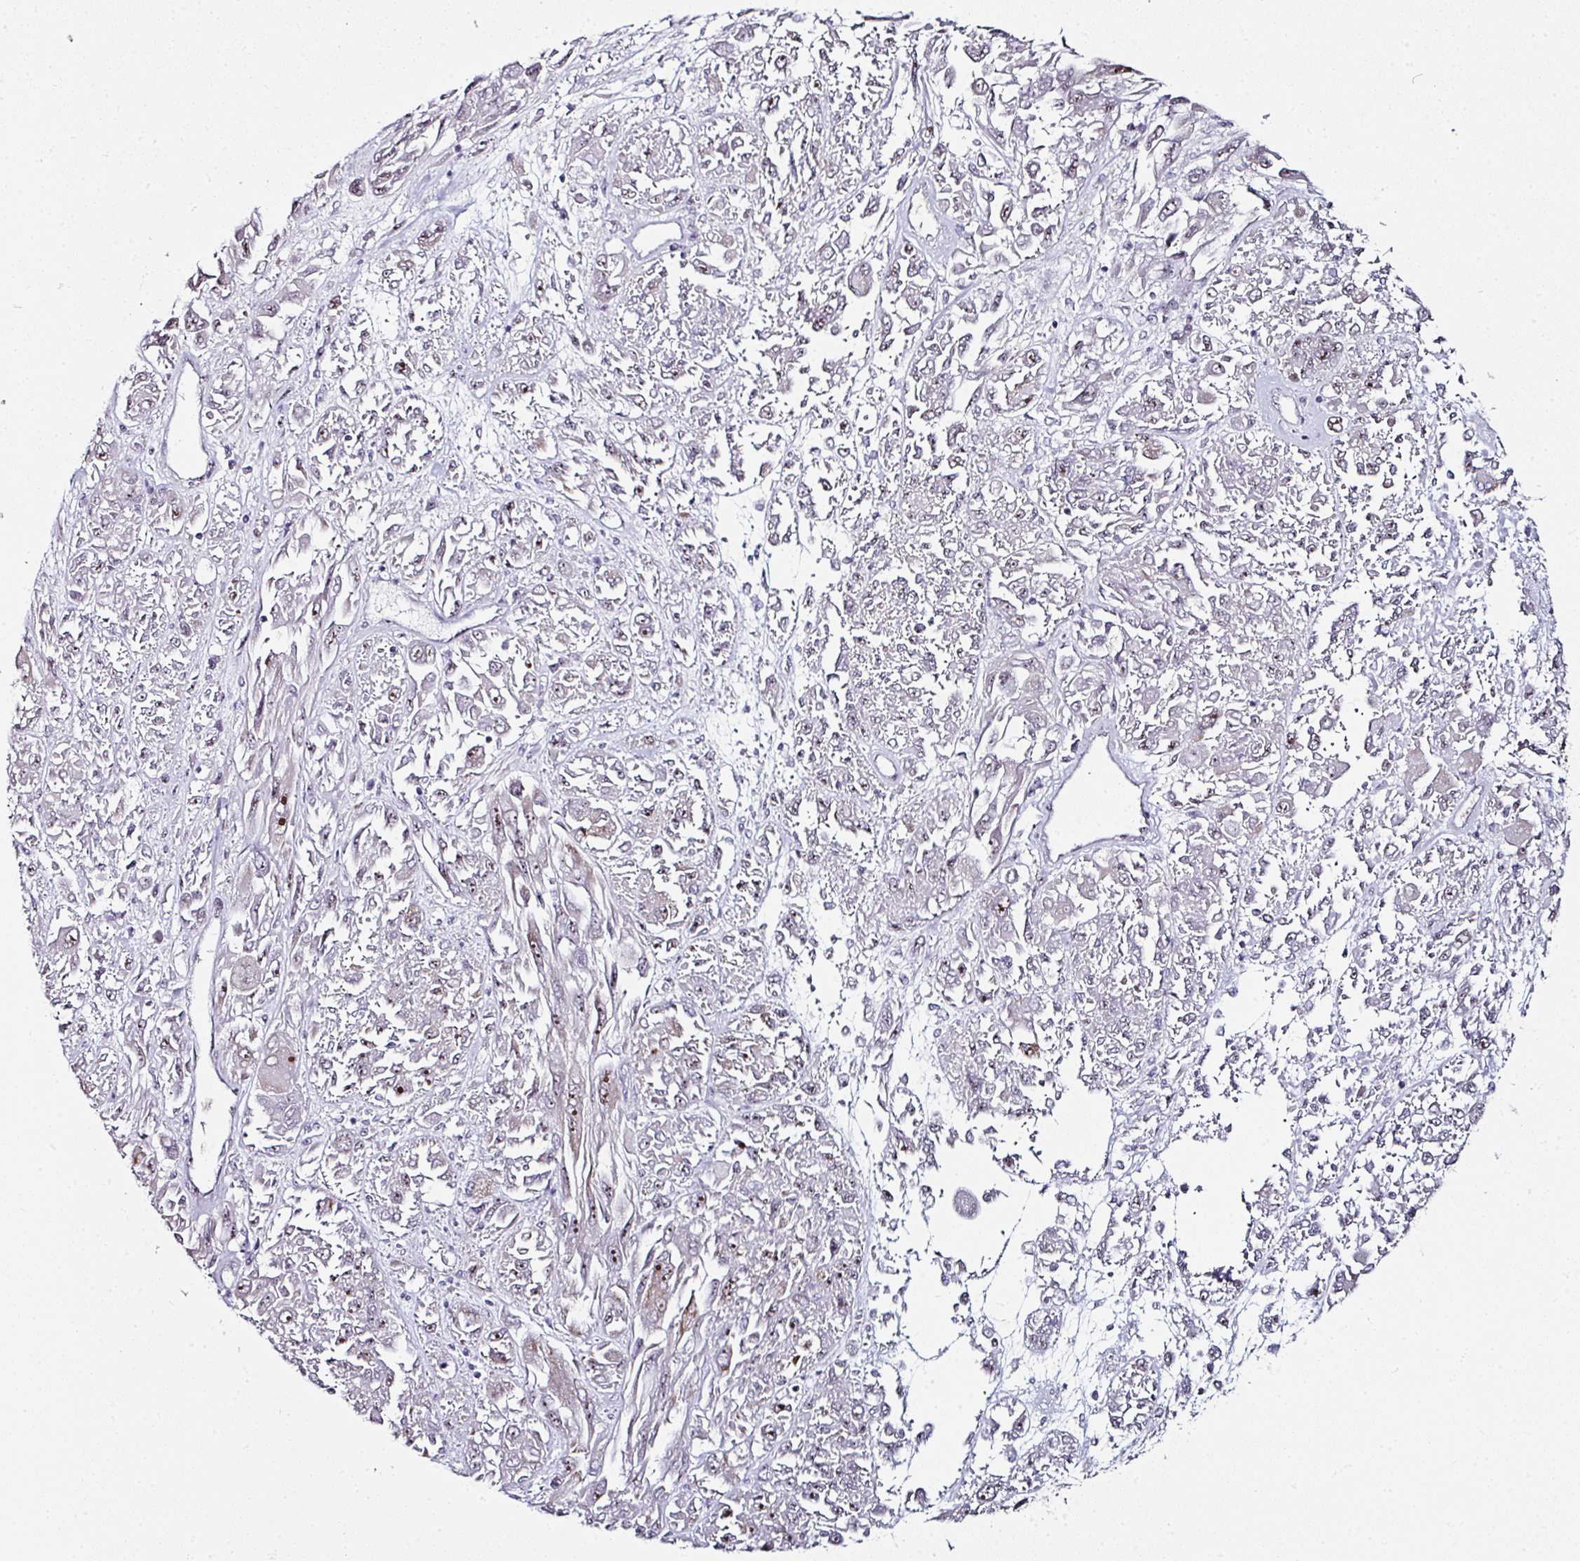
{"staining": {"intensity": "moderate", "quantity": "25%-75%", "location": "nuclear"}, "tissue": "melanoma", "cell_type": "Tumor cells", "image_type": "cancer", "snomed": [{"axis": "morphology", "description": "Malignant melanoma, NOS"}, {"axis": "topography", "description": "Skin"}], "caption": "Moderate nuclear protein positivity is identified in about 25%-75% of tumor cells in malignant melanoma.", "gene": "NACC2", "patient": {"sex": "female", "age": 91}}